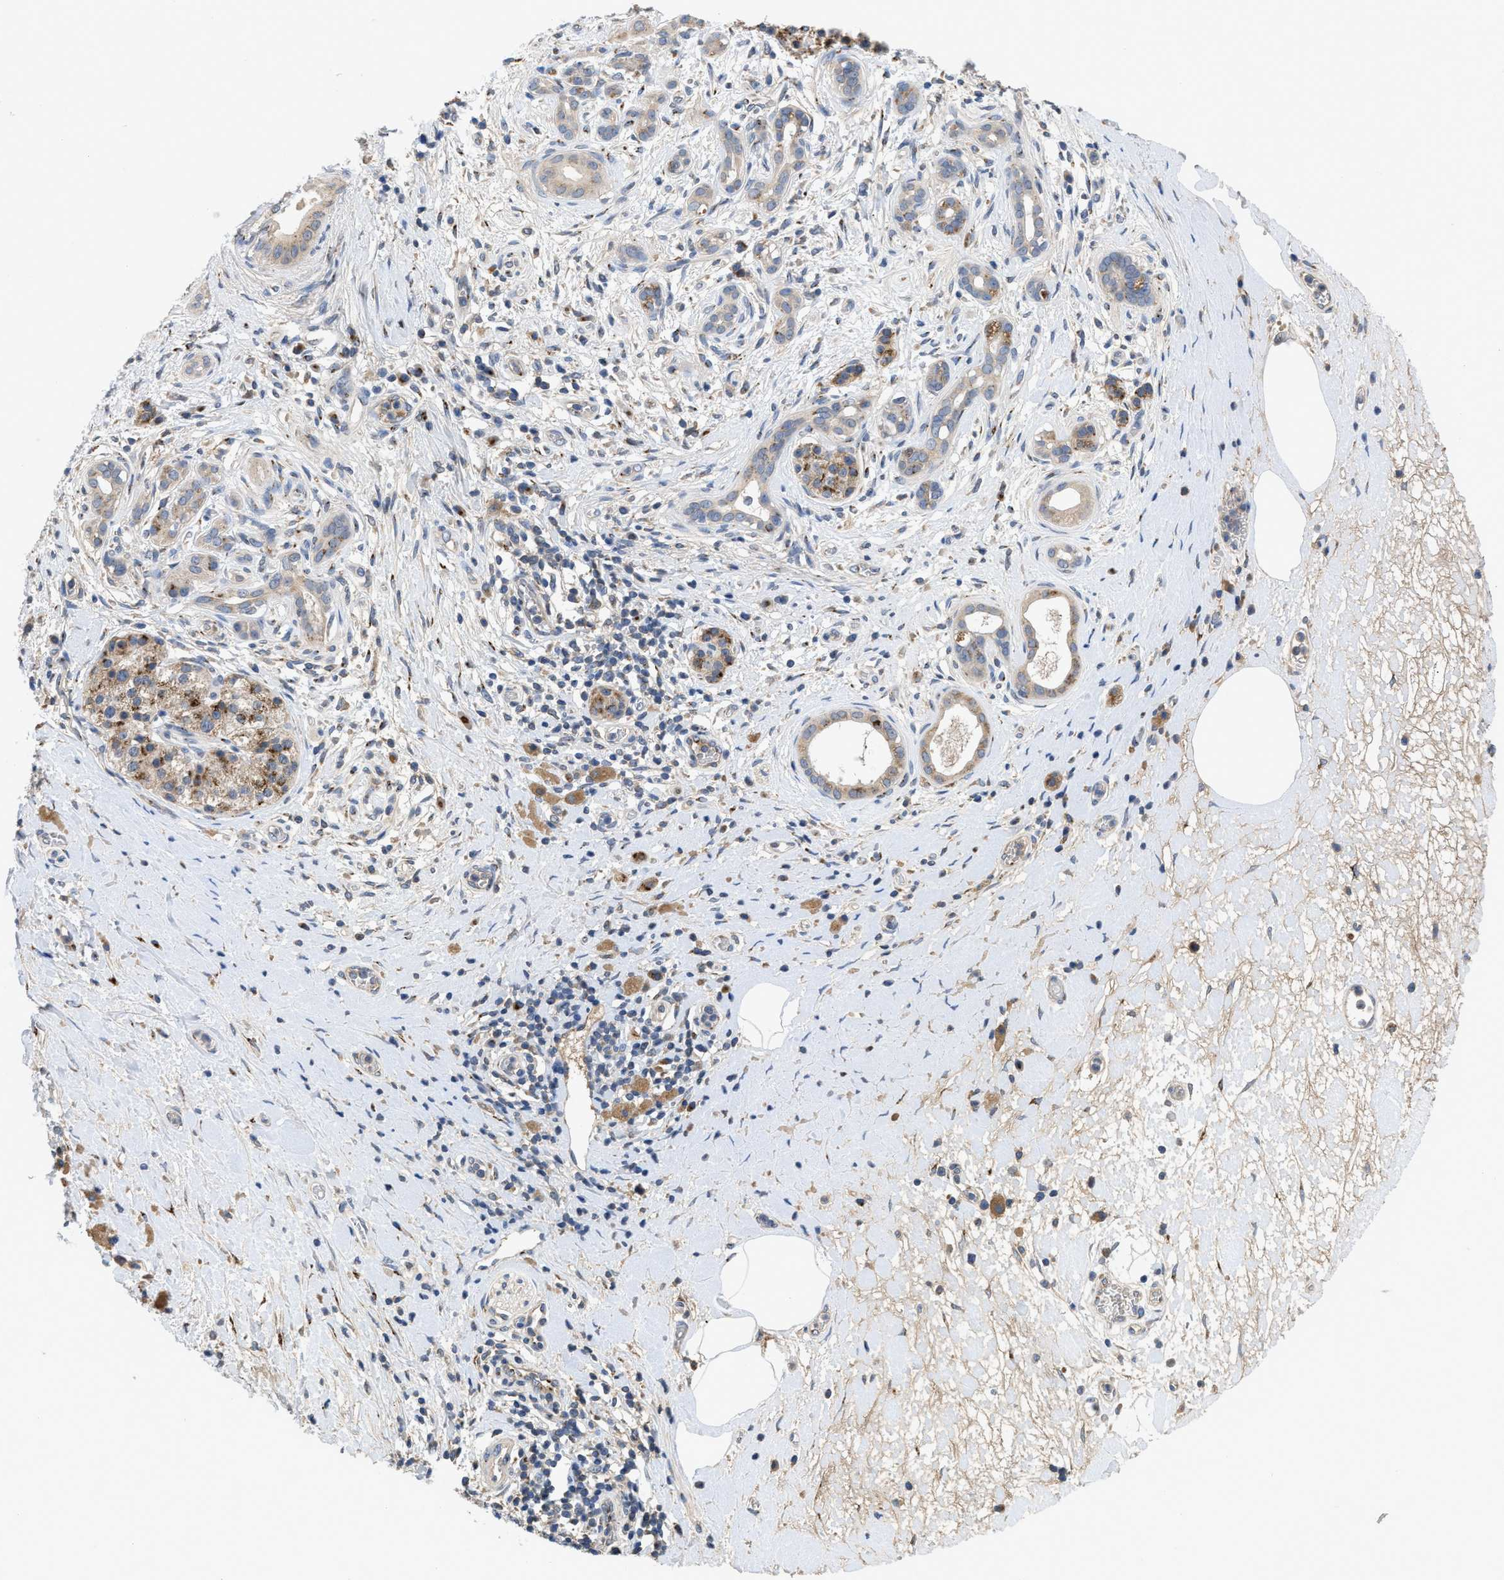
{"staining": {"intensity": "weak", "quantity": "25%-75%", "location": "cytoplasmic/membranous"}, "tissue": "pancreatic cancer", "cell_type": "Tumor cells", "image_type": "cancer", "snomed": [{"axis": "morphology", "description": "Adenocarcinoma, NOS"}, {"axis": "topography", "description": "Pancreas"}], "caption": "The micrograph shows immunohistochemical staining of pancreatic cancer (adenocarcinoma). There is weak cytoplasmic/membranous expression is appreciated in about 25%-75% of tumor cells.", "gene": "SIK2", "patient": {"sex": "male", "age": 55}}